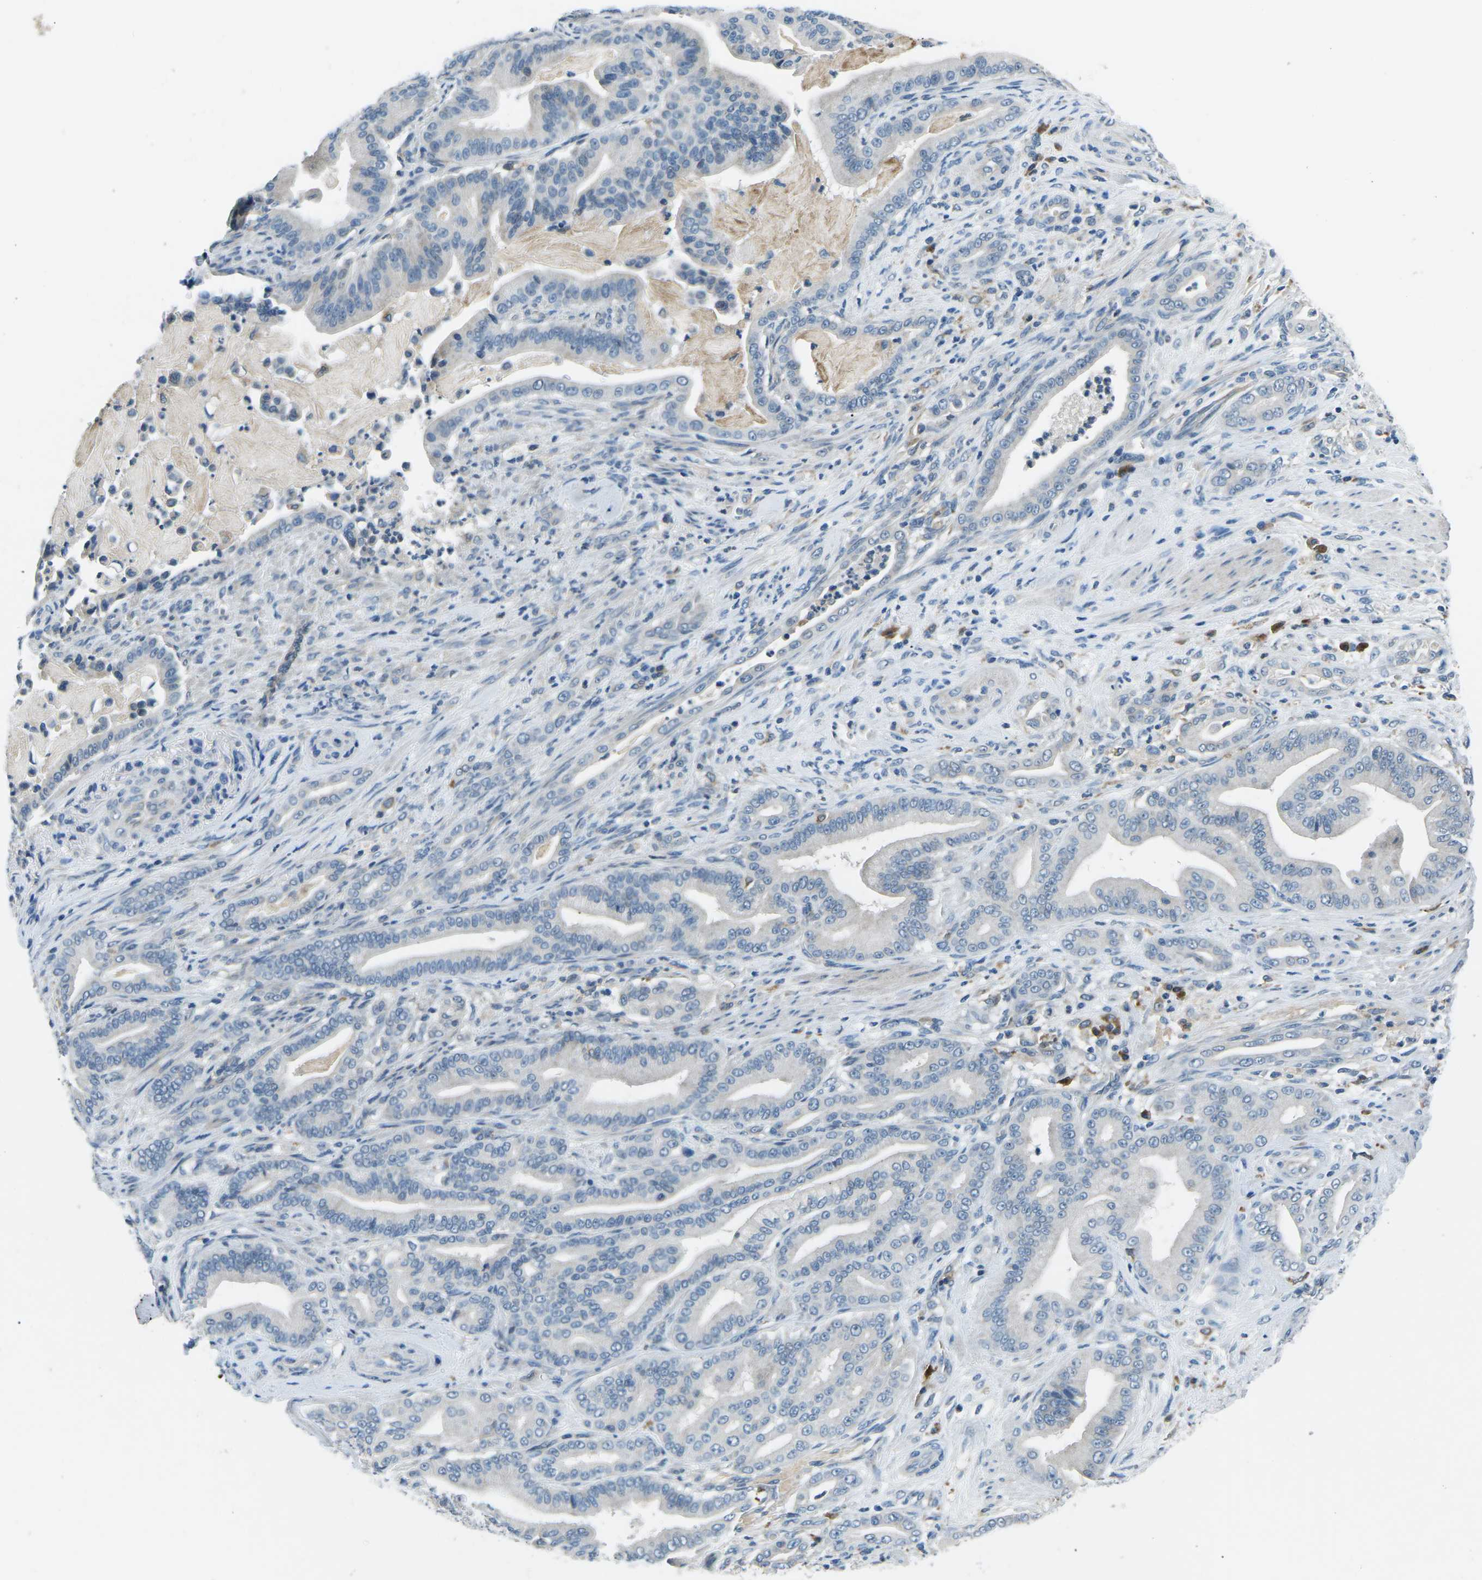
{"staining": {"intensity": "negative", "quantity": "none", "location": "none"}, "tissue": "pancreatic cancer", "cell_type": "Tumor cells", "image_type": "cancer", "snomed": [{"axis": "morphology", "description": "Normal tissue, NOS"}, {"axis": "morphology", "description": "Adenocarcinoma, NOS"}, {"axis": "topography", "description": "Pancreas"}], "caption": "Adenocarcinoma (pancreatic) was stained to show a protein in brown. There is no significant expression in tumor cells.", "gene": "CD1D", "patient": {"sex": "male", "age": 63}}